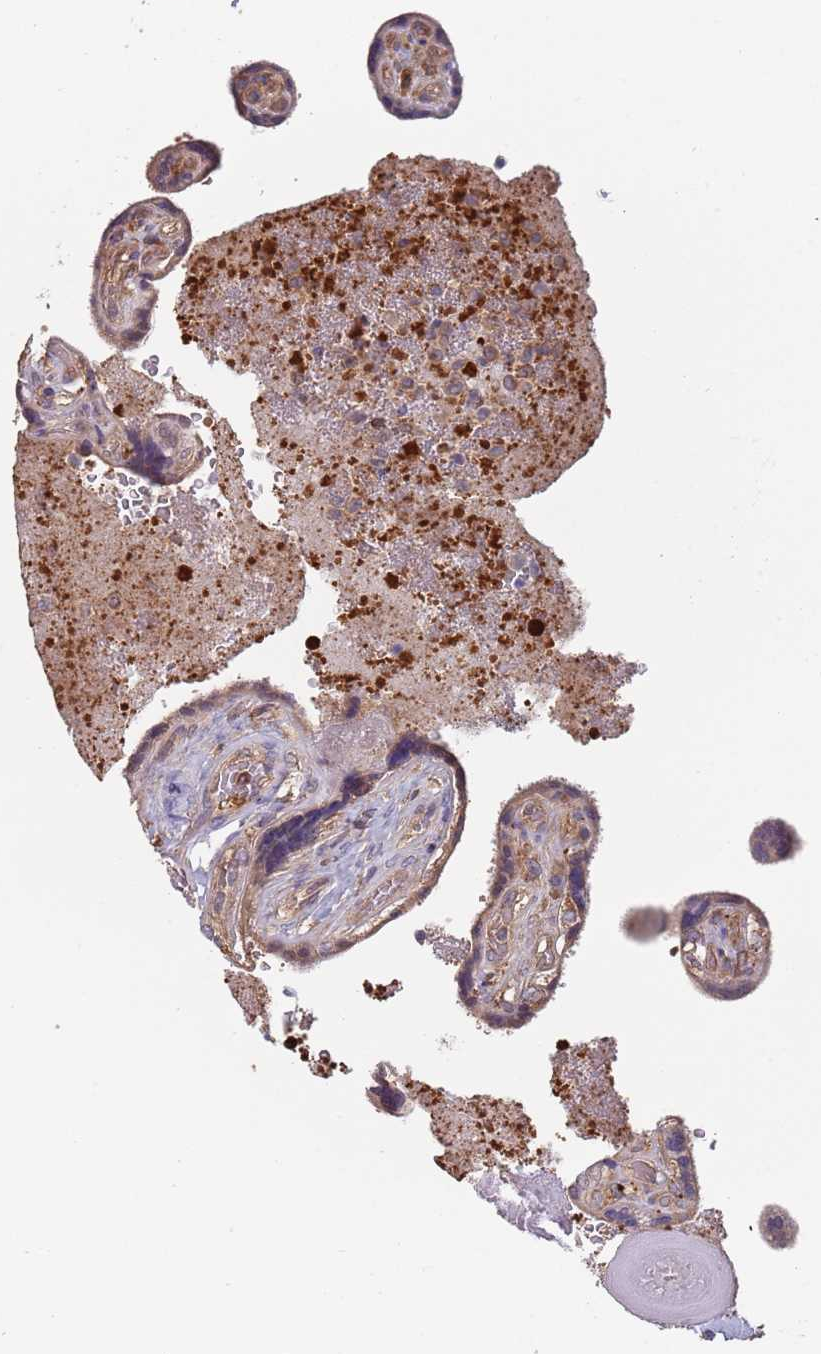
{"staining": {"intensity": "weak", "quantity": "25%-75%", "location": "cytoplasmic/membranous"}, "tissue": "placenta", "cell_type": "Trophoblastic cells", "image_type": "normal", "snomed": [{"axis": "morphology", "description": "Normal tissue, NOS"}, {"axis": "topography", "description": "Placenta"}], "caption": "DAB (3,3'-diaminobenzidine) immunohistochemical staining of benign human placenta displays weak cytoplasmic/membranous protein positivity in approximately 25%-75% of trophoblastic cells. The protein is stained brown, and the nuclei are stained in blue (DAB IHC with brightfield microscopy, high magnification).", "gene": "GDI1", "patient": {"sex": "female", "age": 32}}